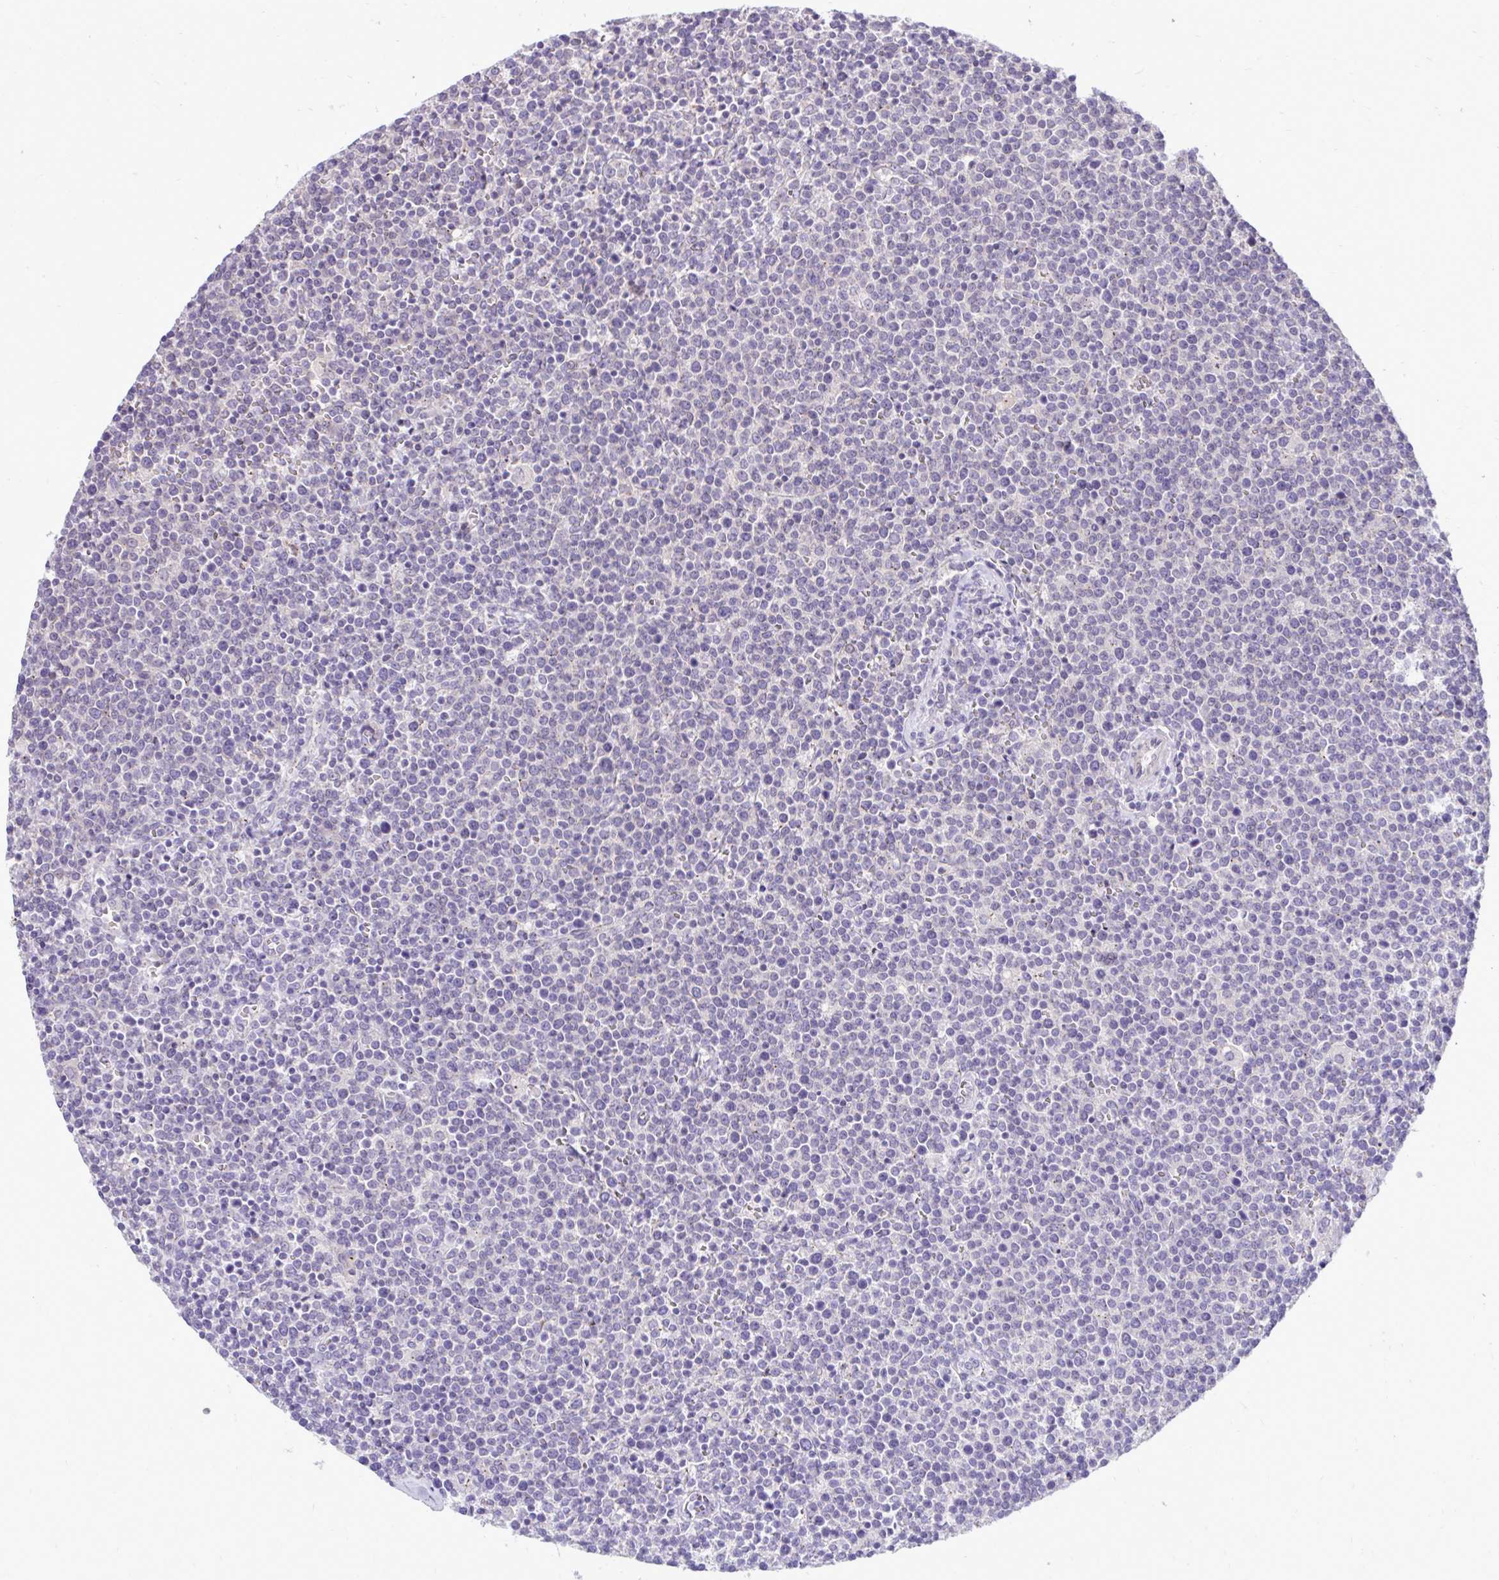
{"staining": {"intensity": "negative", "quantity": "none", "location": "none"}, "tissue": "lymphoma", "cell_type": "Tumor cells", "image_type": "cancer", "snomed": [{"axis": "morphology", "description": "Malignant lymphoma, non-Hodgkin's type, High grade"}, {"axis": "topography", "description": "Lymph node"}], "caption": "Tumor cells show no significant staining in high-grade malignant lymphoma, non-Hodgkin's type.", "gene": "CEACAM18", "patient": {"sex": "male", "age": 61}}